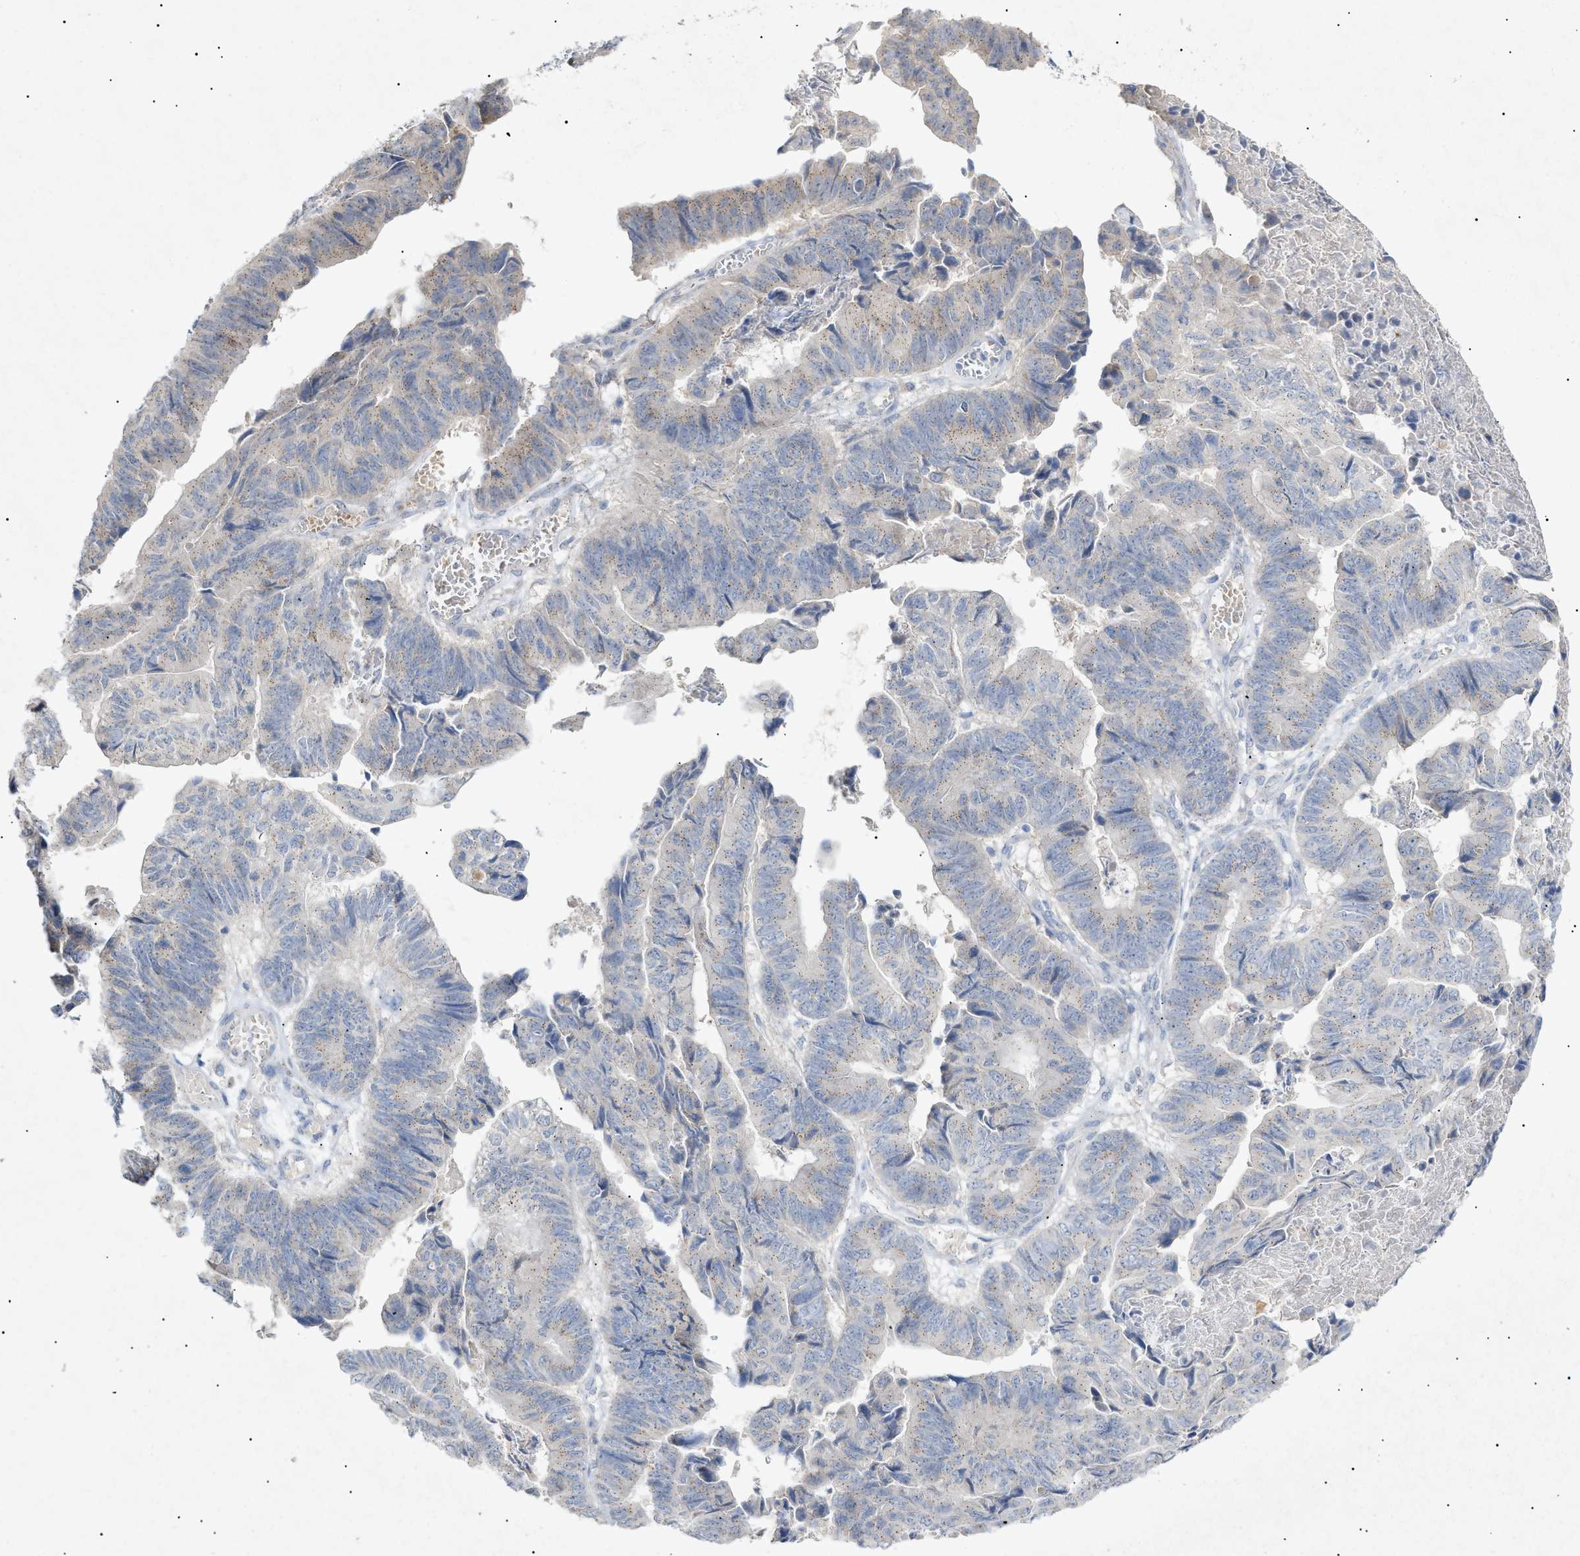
{"staining": {"intensity": "negative", "quantity": "none", "location": "none"}, "tissue": "stomach cancer", "cell_type": "Tumor cells", "image_type": "cancer", "snomed": [{"axis": "morphology", "description": "Adenocarcinoma, NOS"}, {"axis": "topography", "description": "Stomach, lower"}], "caption": "Immunohistochemistry histopathology image of neoplastic tissue: human stomach adenocarcinoma stained with DAB displays no significant protein positivity in tumor cells. (Brightfield microscopy of DAB immunohistochemistry at high magnification).", "gene": "SLC25A31", "patient": {"sex": "male", "age": 77}}